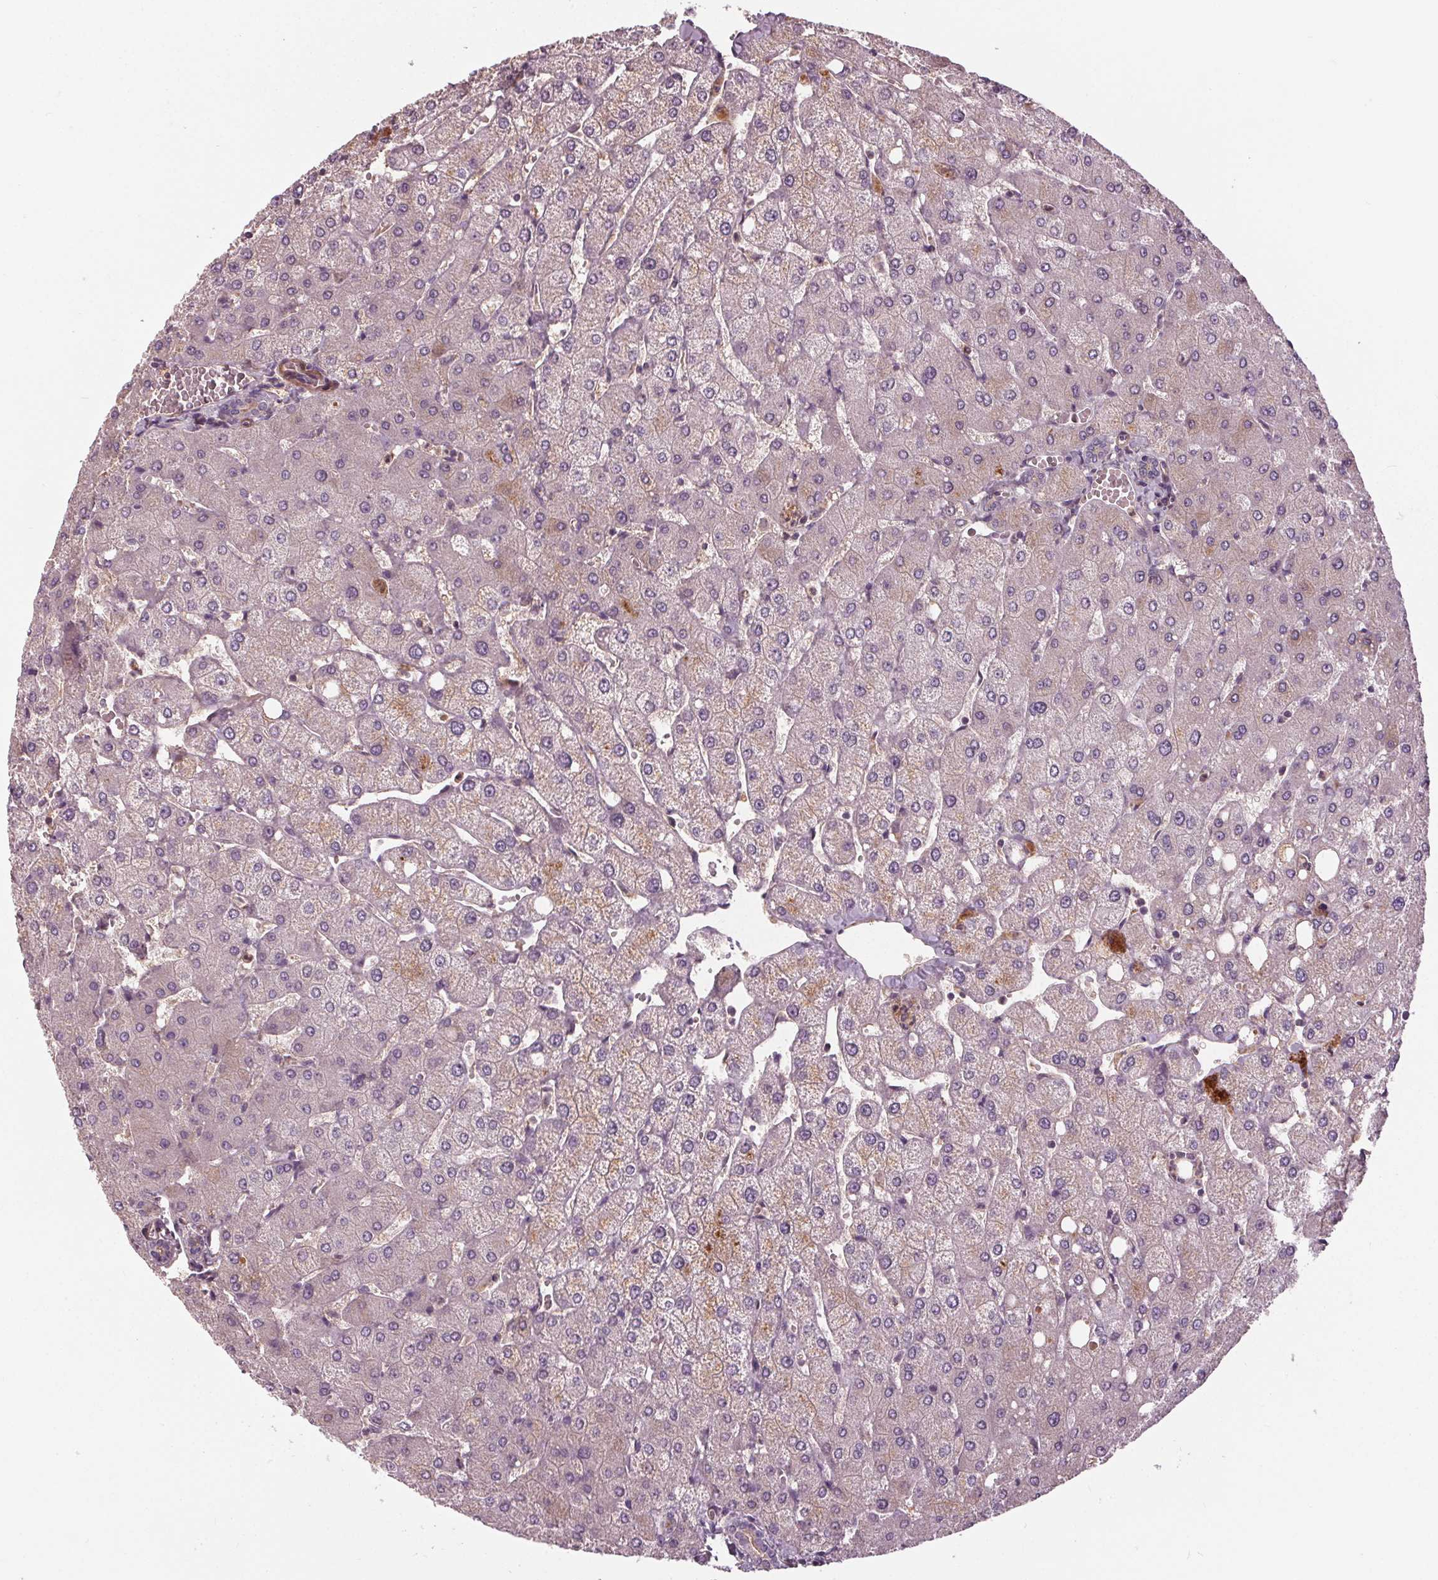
{"staining": {"intensity": "negative", "quantity": "none", "location": "none"}, "tissue": "liver", "cell_type": "Cholangiocytes", "image_type": "normal", "snomed": [{"axis": "morphology", "description": "Normal tissue, NOS"}, {"axis": "topography", "description": "Liver"}], "caption": "A photomicrograph of liver stained for a protein exhibits no brown staining in cholangiocytes.", "gene": "PDGFD", "patient": {"sex": "female", "age": 54}}